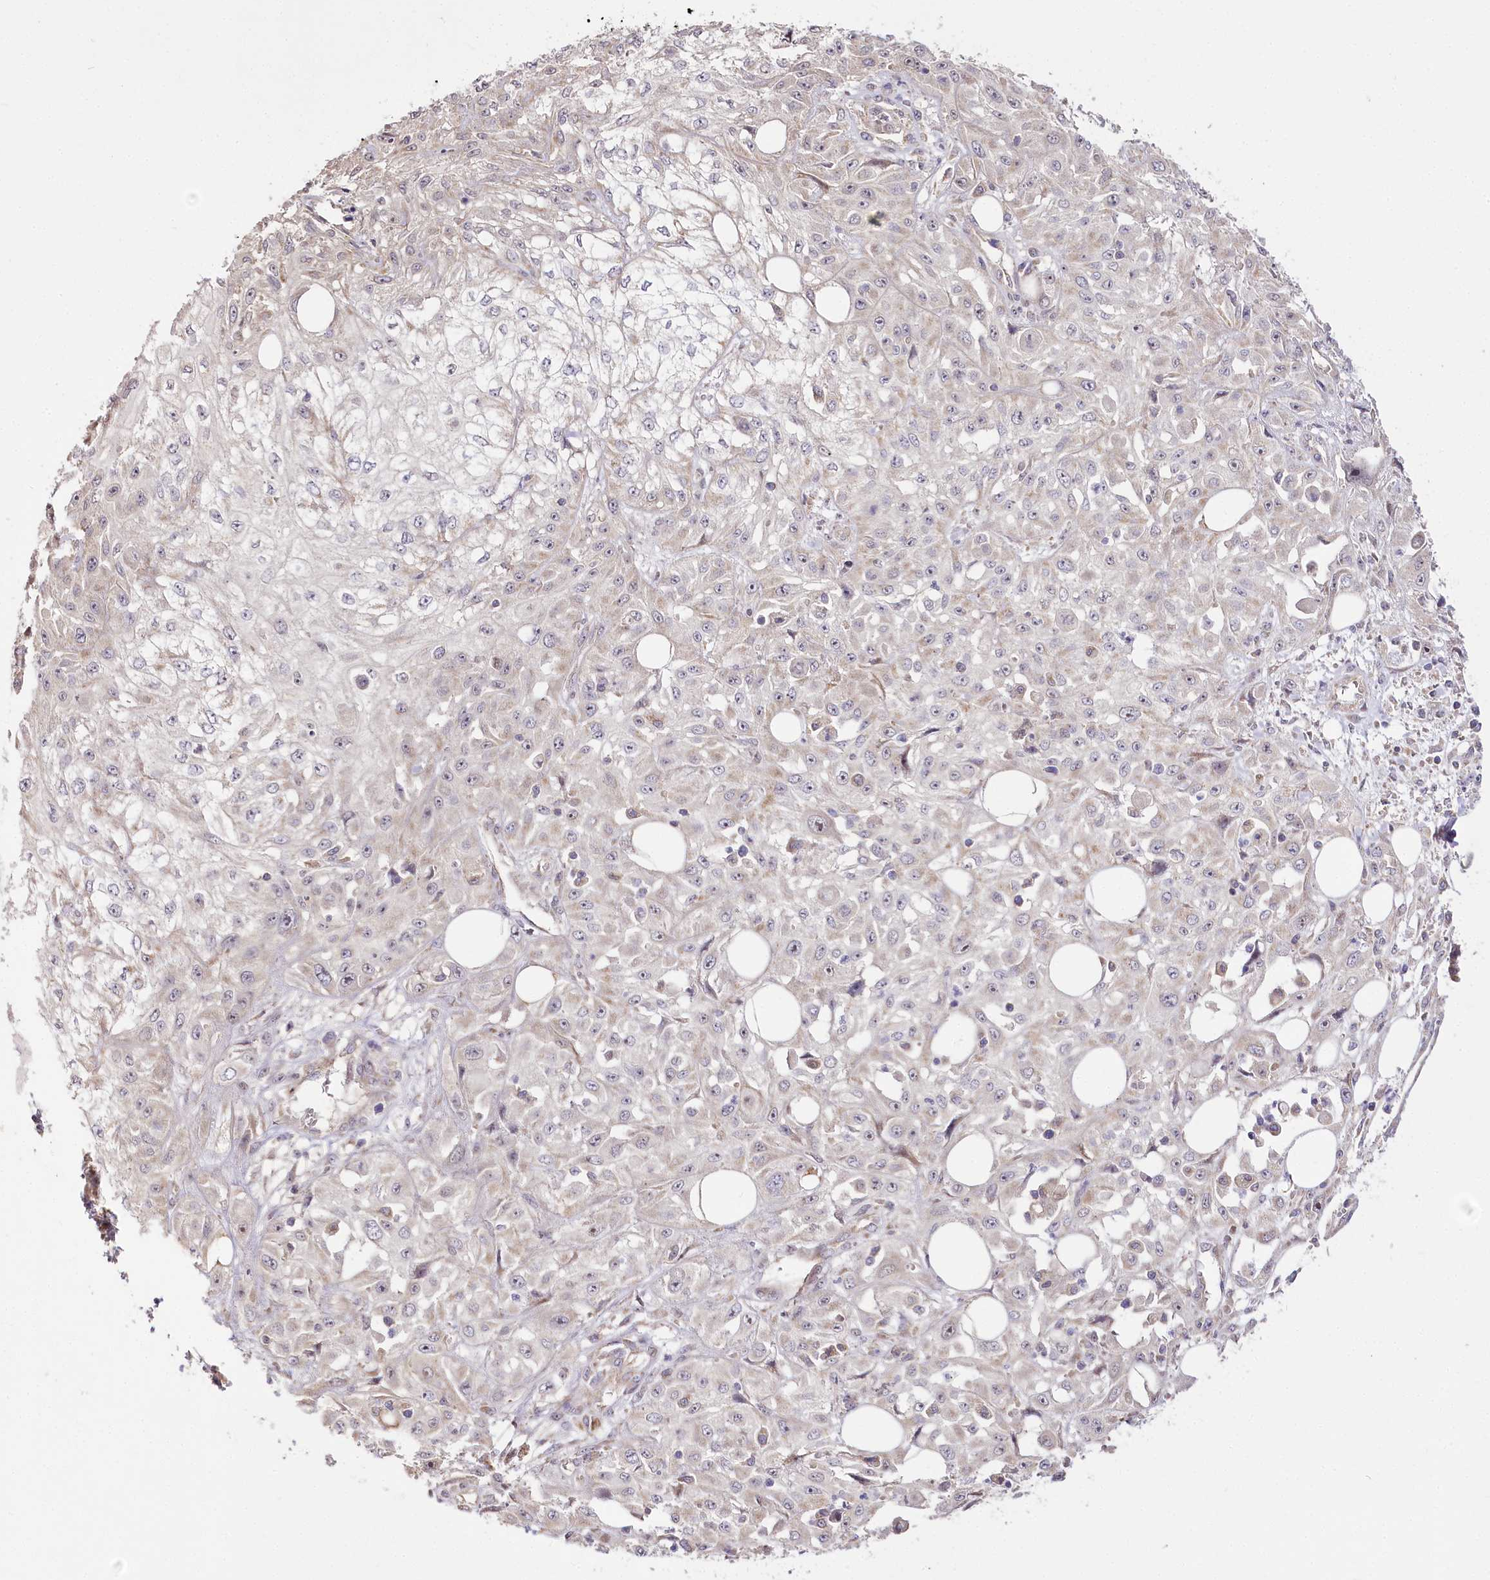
{"staining": {"intensity": "negative", "quantity": "none", "location": "none"}, "tissue": "skin cancer", "cell_type": "Tumor cells", "image_type": "cancer", "snomed": [{"axis": "morphology", "description": "Squamous cell carcinoma, NOS"}, {"axis": "morphology", "description": "Squamous cell carcinoma, metastatic, NOS"}, {"axis": "topography", "description": "Skin"}, {"axis": "topography", "description": "Lymph node"}], "caption": "Human skin cancer (squamous cell carcinoma) stained for a protein using immunohistochemistry exhibits no positivity in tumor cells.", "gene": "ZNF226", "patient": {"sex": "male", "age": 75}}